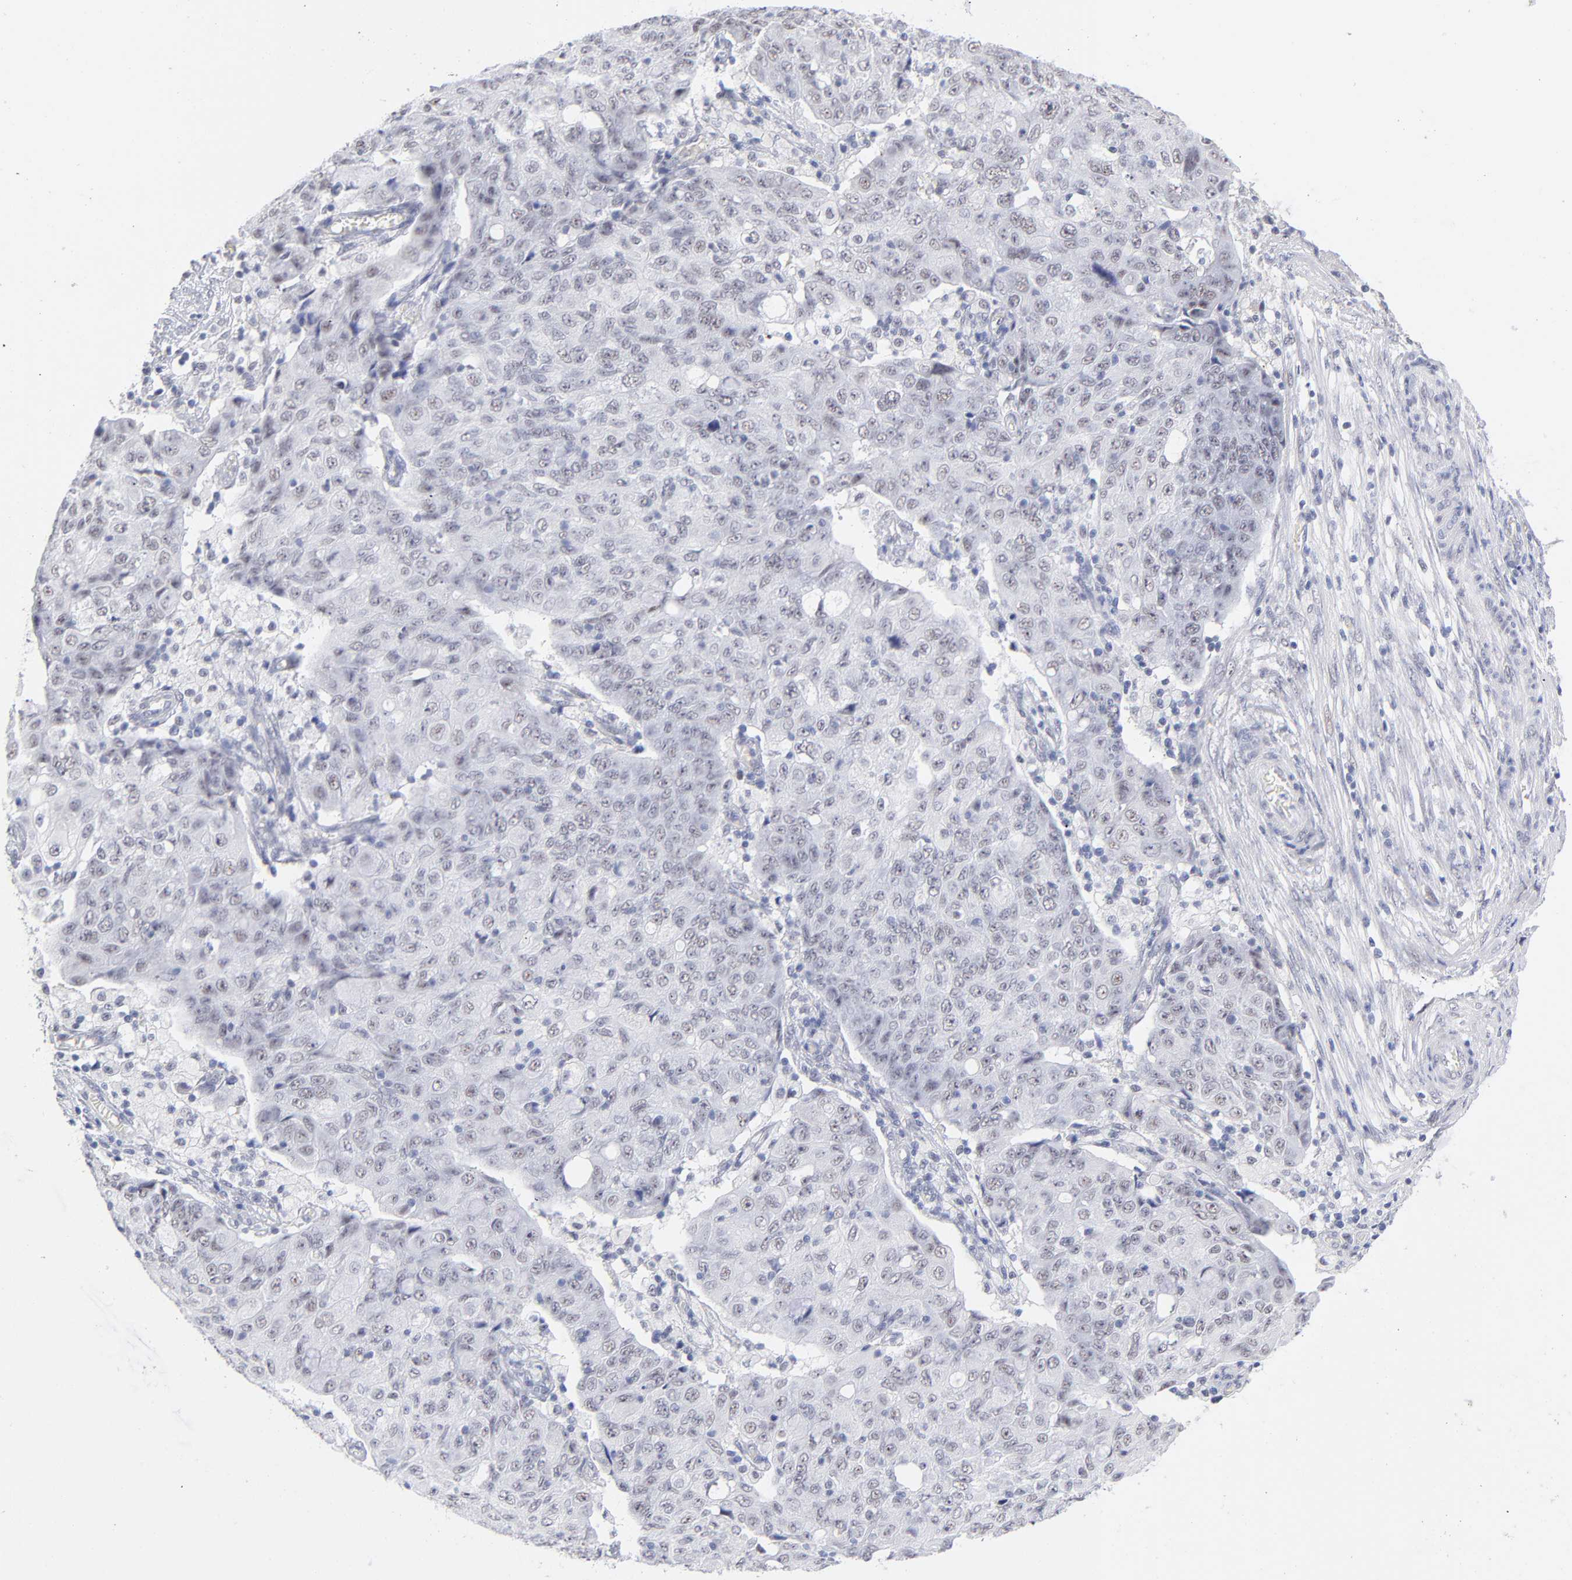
{"staining": {"intensity": "weak", "quantity": "25%-75%", "location": "nuclear"}, "tissue": "ovarian cancer", "cell_type": "Tumor cells", "image_type": "cancer", "snomed": [{"axis": "morphology", "description": "Carcinoma, endometroid"}, {"axis": "topography", "description": "Ovary"}], "caption": "Tumor cells show low levels of weak nuclear positivity in approximately 25%-75% of cells in ovarian cancer.", "gene": "SNRPB", "patient": {"sex": "female", "age": 42}}